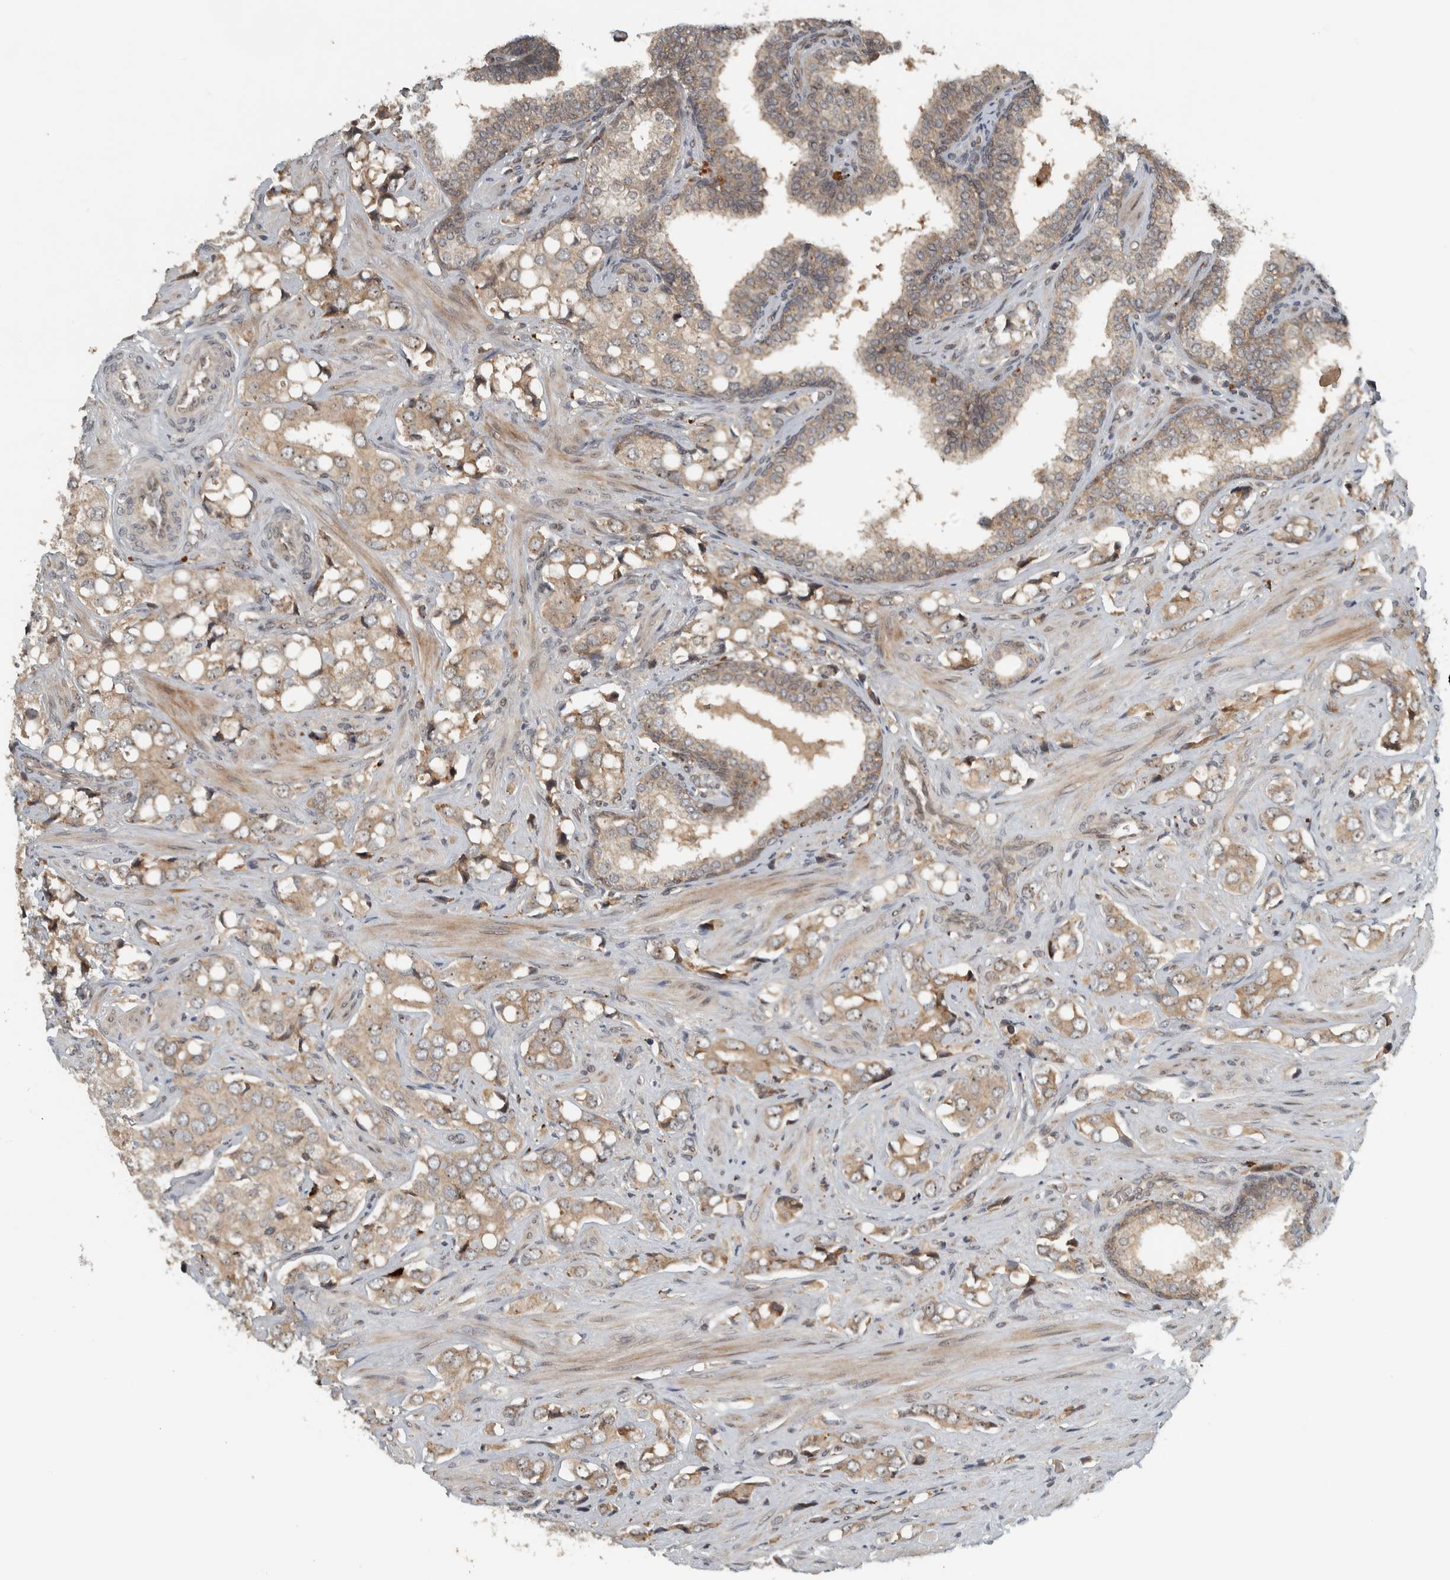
{"staining": {"intensity": "weak", "quantity": ">75%", "location": "cytoplasmic/membranous,nuclear"}, "tissue": "prostate cancer", "cell_type": "Tumor cells", "image_type": "cancer", "snomed": [{"axis": "morphology", "description": "Adenocarcinoma, High grade"}, {"axis": "topography", "description": "Prostate"}], "caption": "Prostate high-grade adenocarcinoma was stained to show a protein in brown. There is low levels of weak cytoplasmic/membranous and nuclear positivity in approximately >75% of tumor cells.", "gene": "XPO5", "patient": {"sex": "male", "age": 52}}